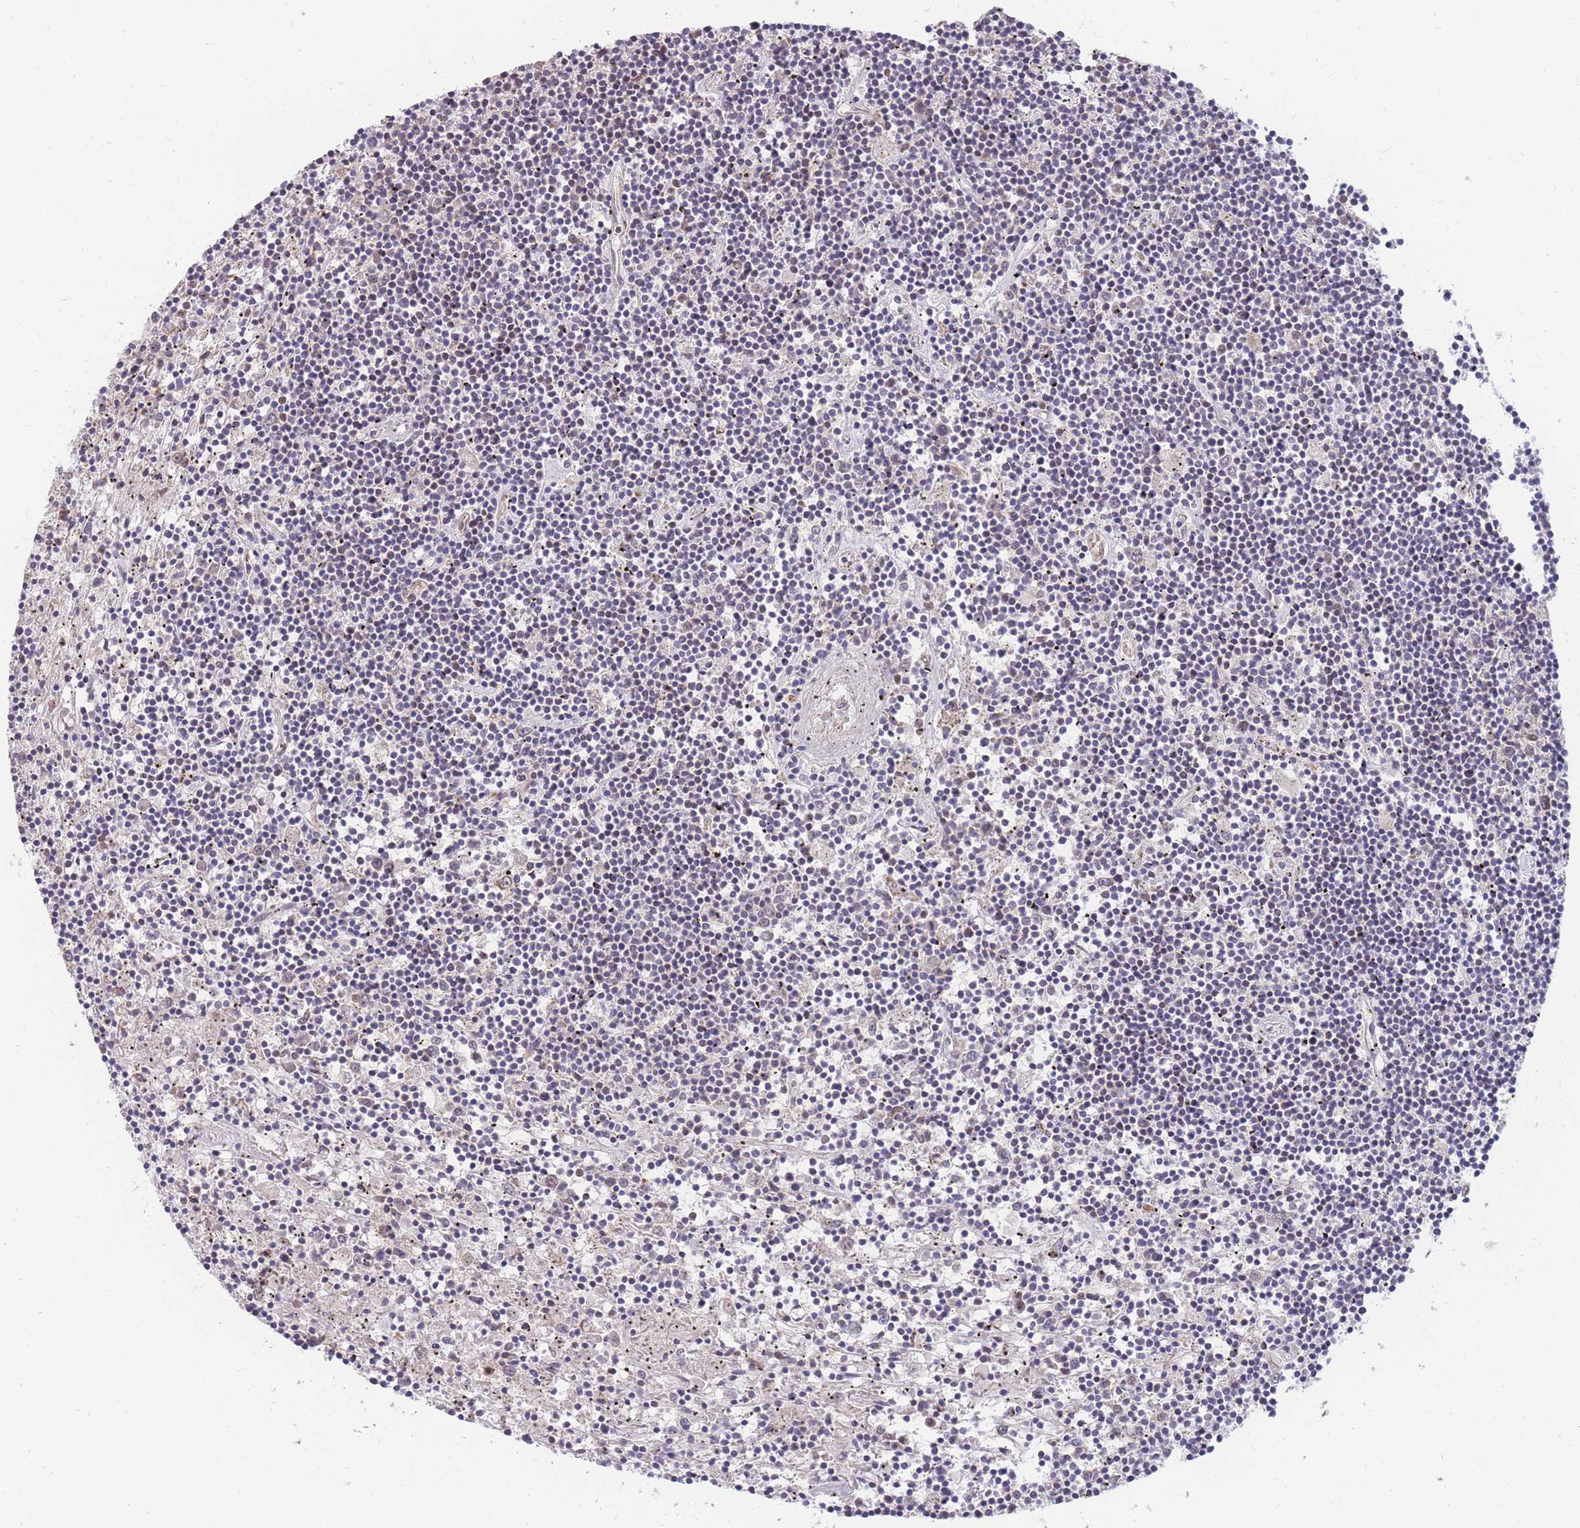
{"staining": {"intensity": "negative", "quantity": "none", "location": "none"}, "tissue": "lymphoma", "cell_type": "Tumor cells", "image_type": "cancer", "snomed": [{"axis": "morphology", "description": "Malignant lymphoma, non-Hodgkin's type, Low grade"}, {"axis": "topography", "description": "Spleen"}], "caption": "A photomicrograph of lymphoma stained for a protein reveals no brown staining in tumor cells.", "gene": "MRPS9", "patient": {"sex": "male", "age": 76}}